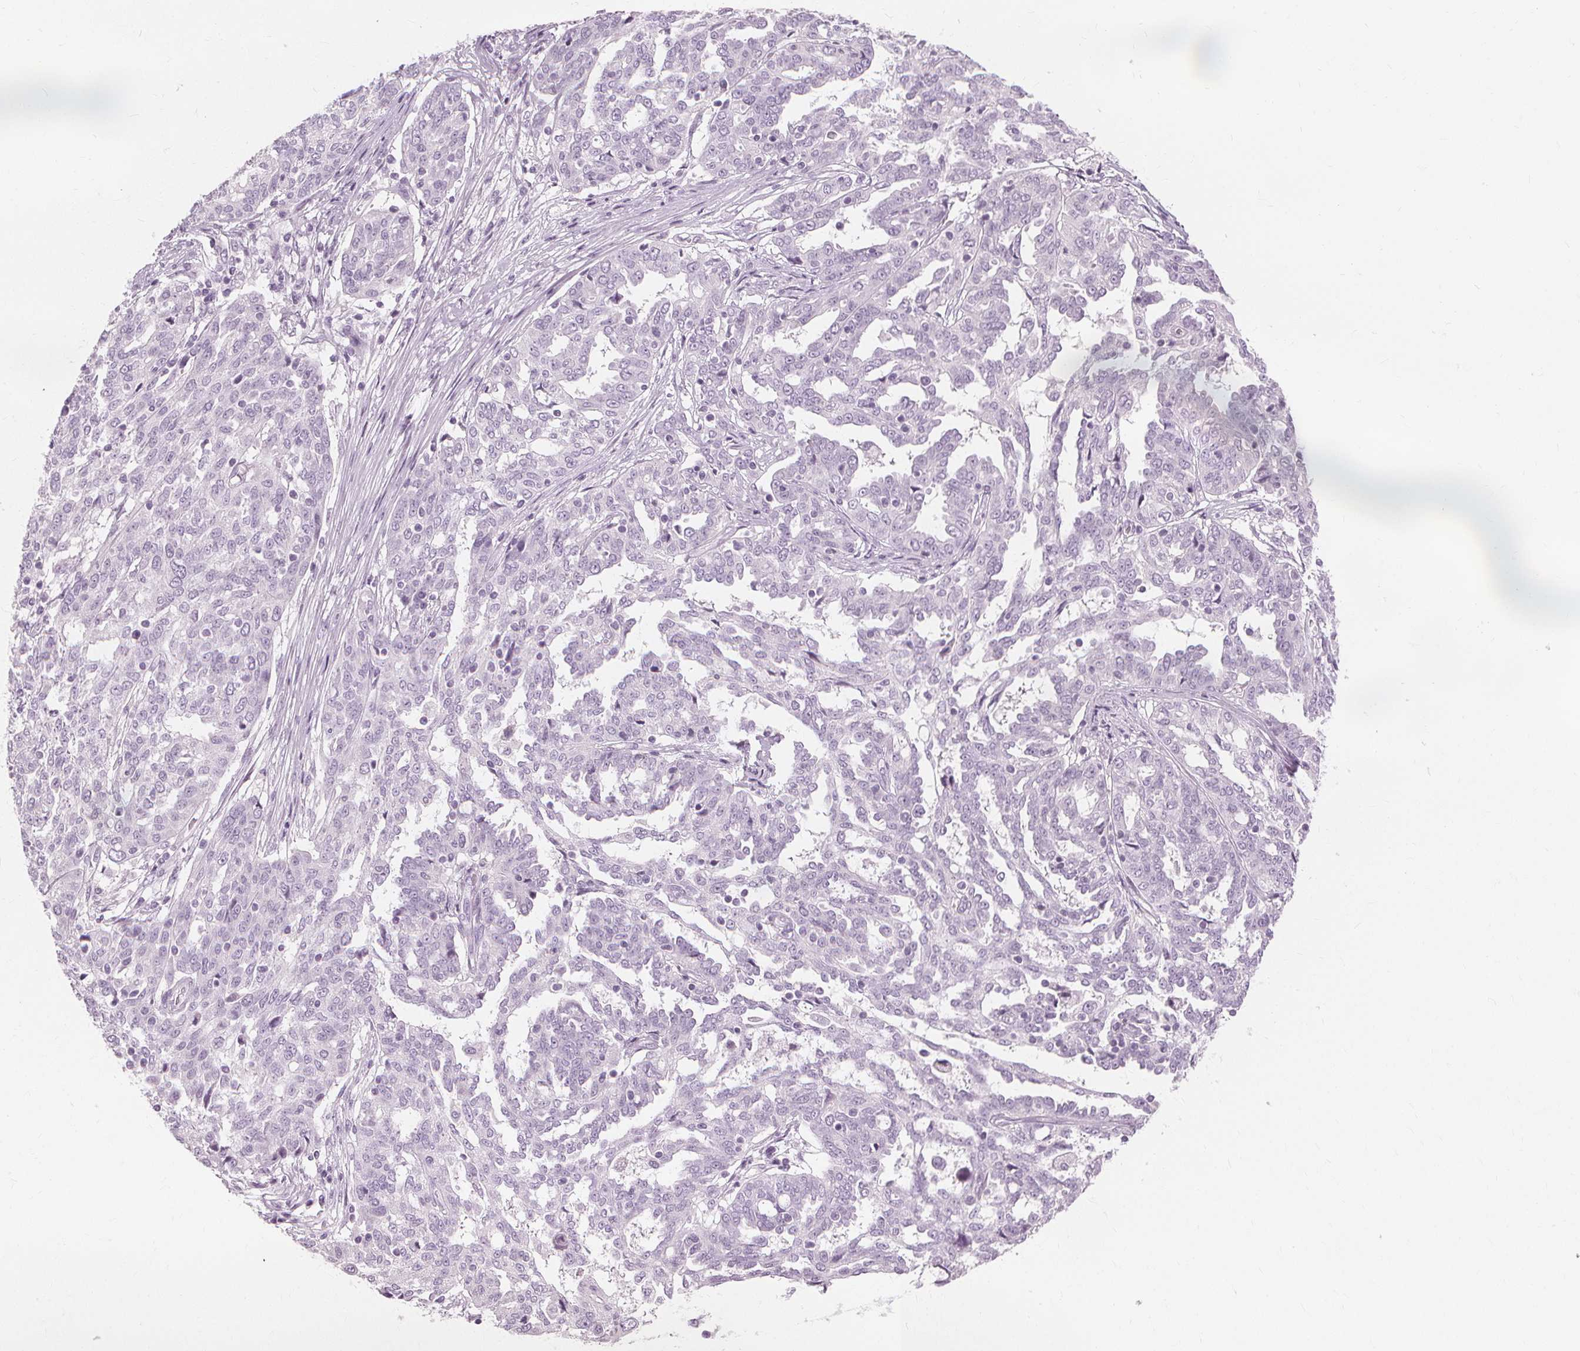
{"staining": {"intensity": "negative", "quantity": "none", "location": "none"}, "tissue": "ovarian cancer", "cell_type": "Tumor cells", "image_type": "cancer", "snomed": [{"axis": "morphology", "description": "Cystadenocarcinoma, serous, NOS"}, {"axis": "topography", "description": "Ovary"}], "caption": "A histopathology image of serous cystadenocarcinoma (ovarian) stained for a protein demonstrates no brown staining in tumor cells. (DAB (3,3'-diaminobenzidine) immunohistochemistry, high magnification).", "gene": "MUC12", "patient": {"sex": "female", "age": 67}}